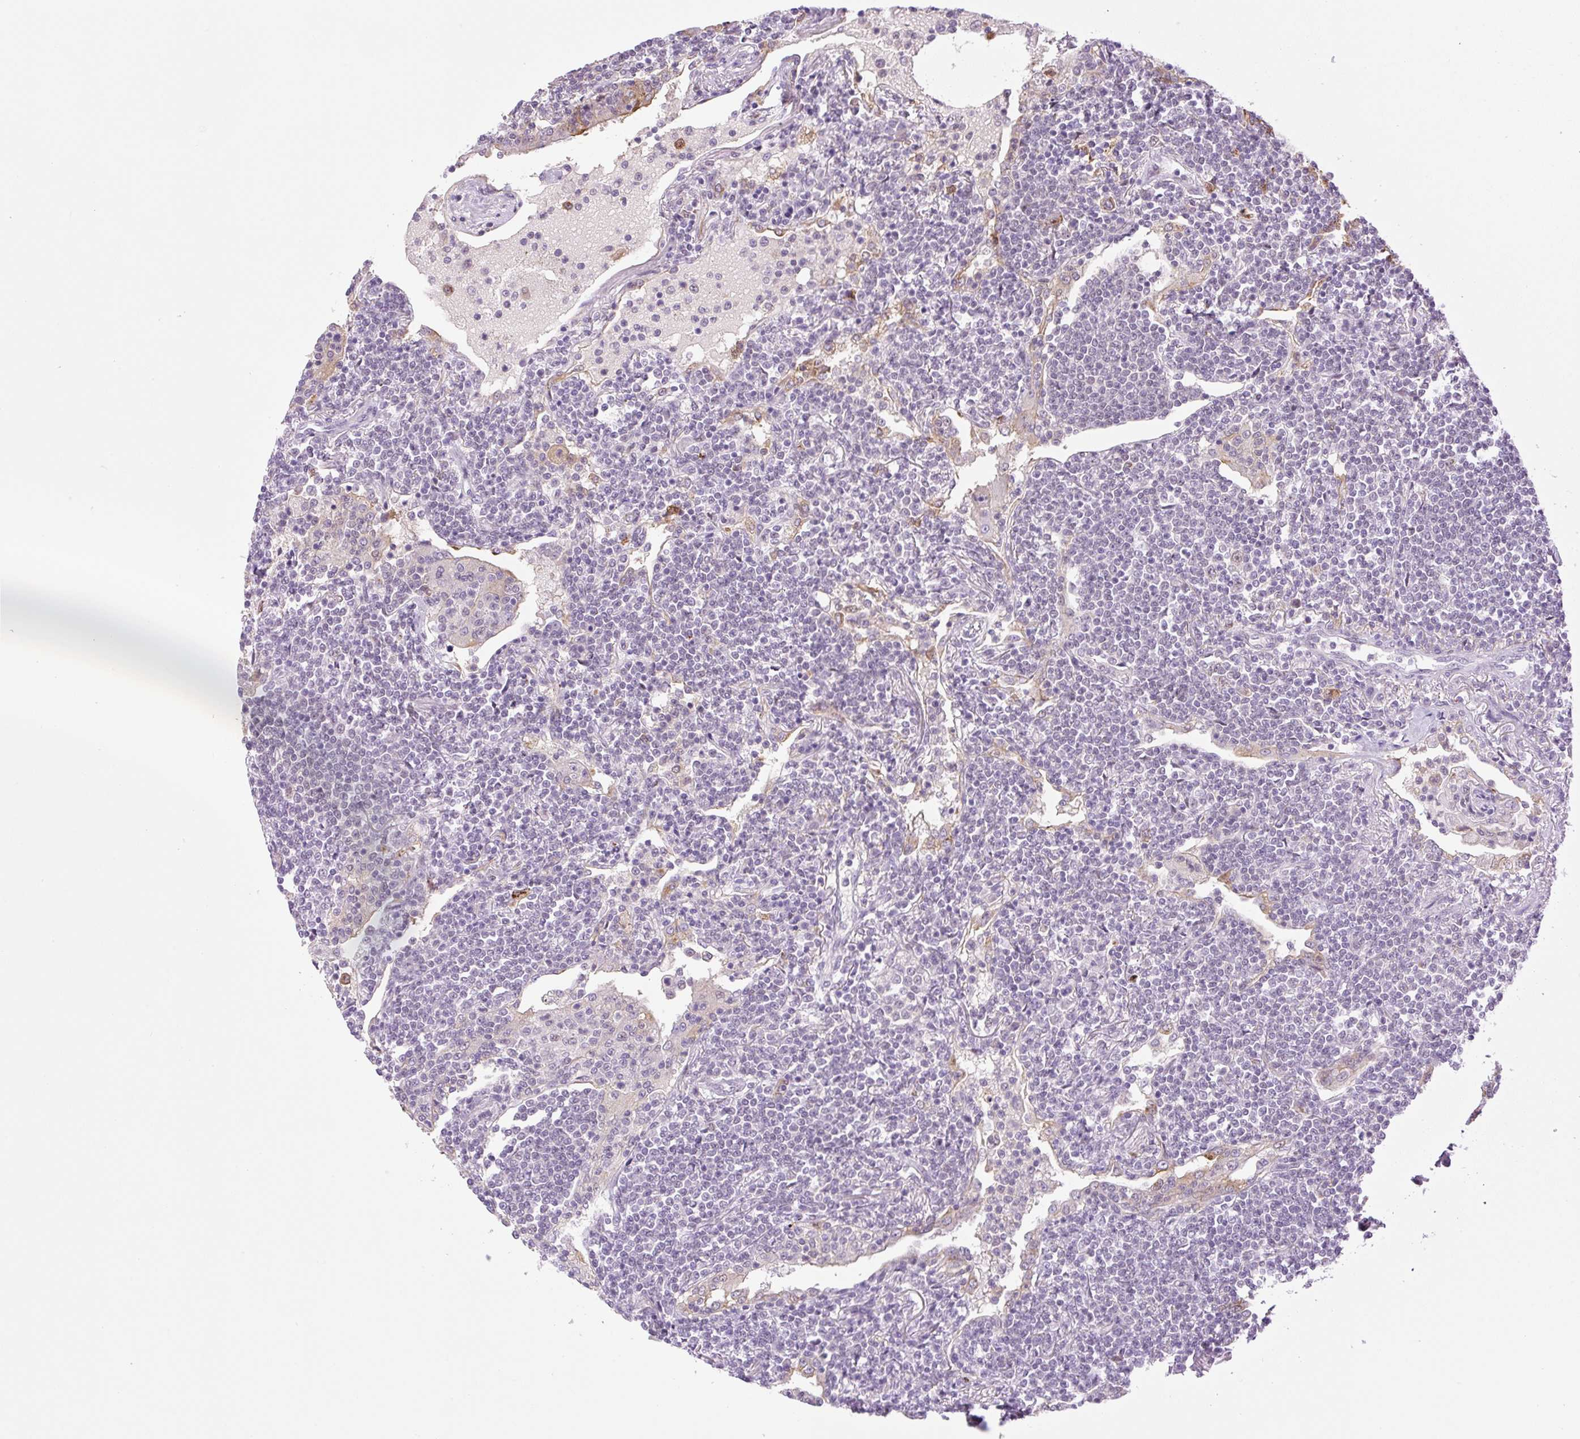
{"staining": {"intensity": "negative", "quantity": "none", "location": "none"}, "tissue": "lymphoma", "cell_type": "Tumor cells", "image_type": "cancer", "snomed": [{"axis": "morphology", "description": "Malignant lymphoma, non-Hodgkin's type, Low grade"}, {"axis": "topography", "description": "Lung"}], "caption": "This histopathology image is of low-grade malignant lymphoma, non-Hodgkin's type stained with immunohistochemistry to label a protein in brown with the nuclei are counter-stained blue. There is no positivity in tumor cells.", "gene": "PALM3", "patient": {"sex": "female", "age": 71}}